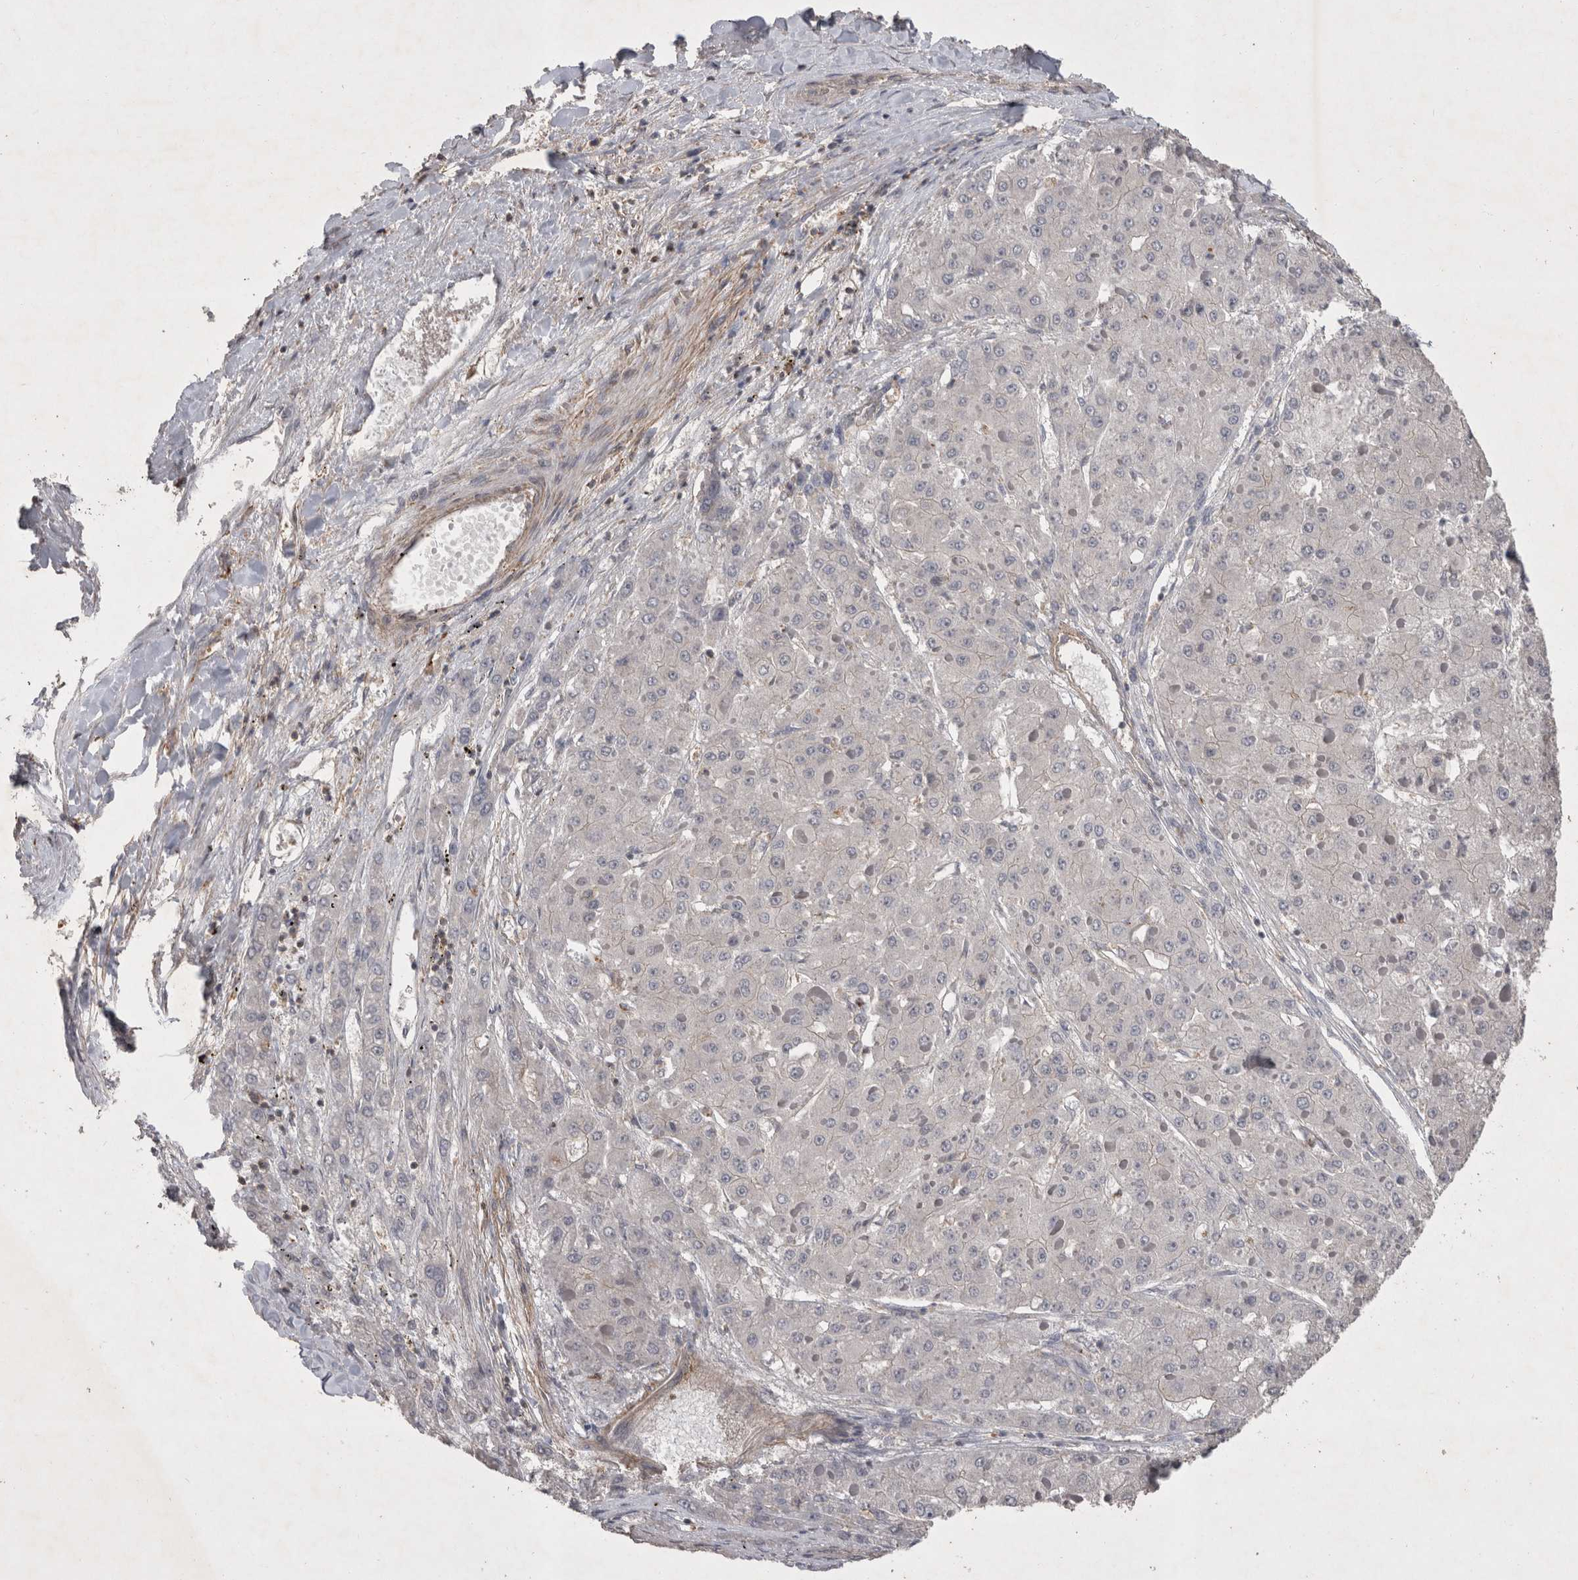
{"staining": {"intensity": "negative", "quantity": "none", "location": "none"}, "tissue": "liver cancer", "cell_type": "Tumor cells", "image_type": "cancer", "snomed": [{"axis": "morphology", "description": "Carcinoma, Hepatocellular, NOS"}, {"axis": "topography", "description": "Liver"}], "caption": "Tumor cells are negative for brown protein staining in liver cancer (hepatocellular carcinoma).", "gene": "SPATA48", "patient": {"sex": "female", "age": 73}}